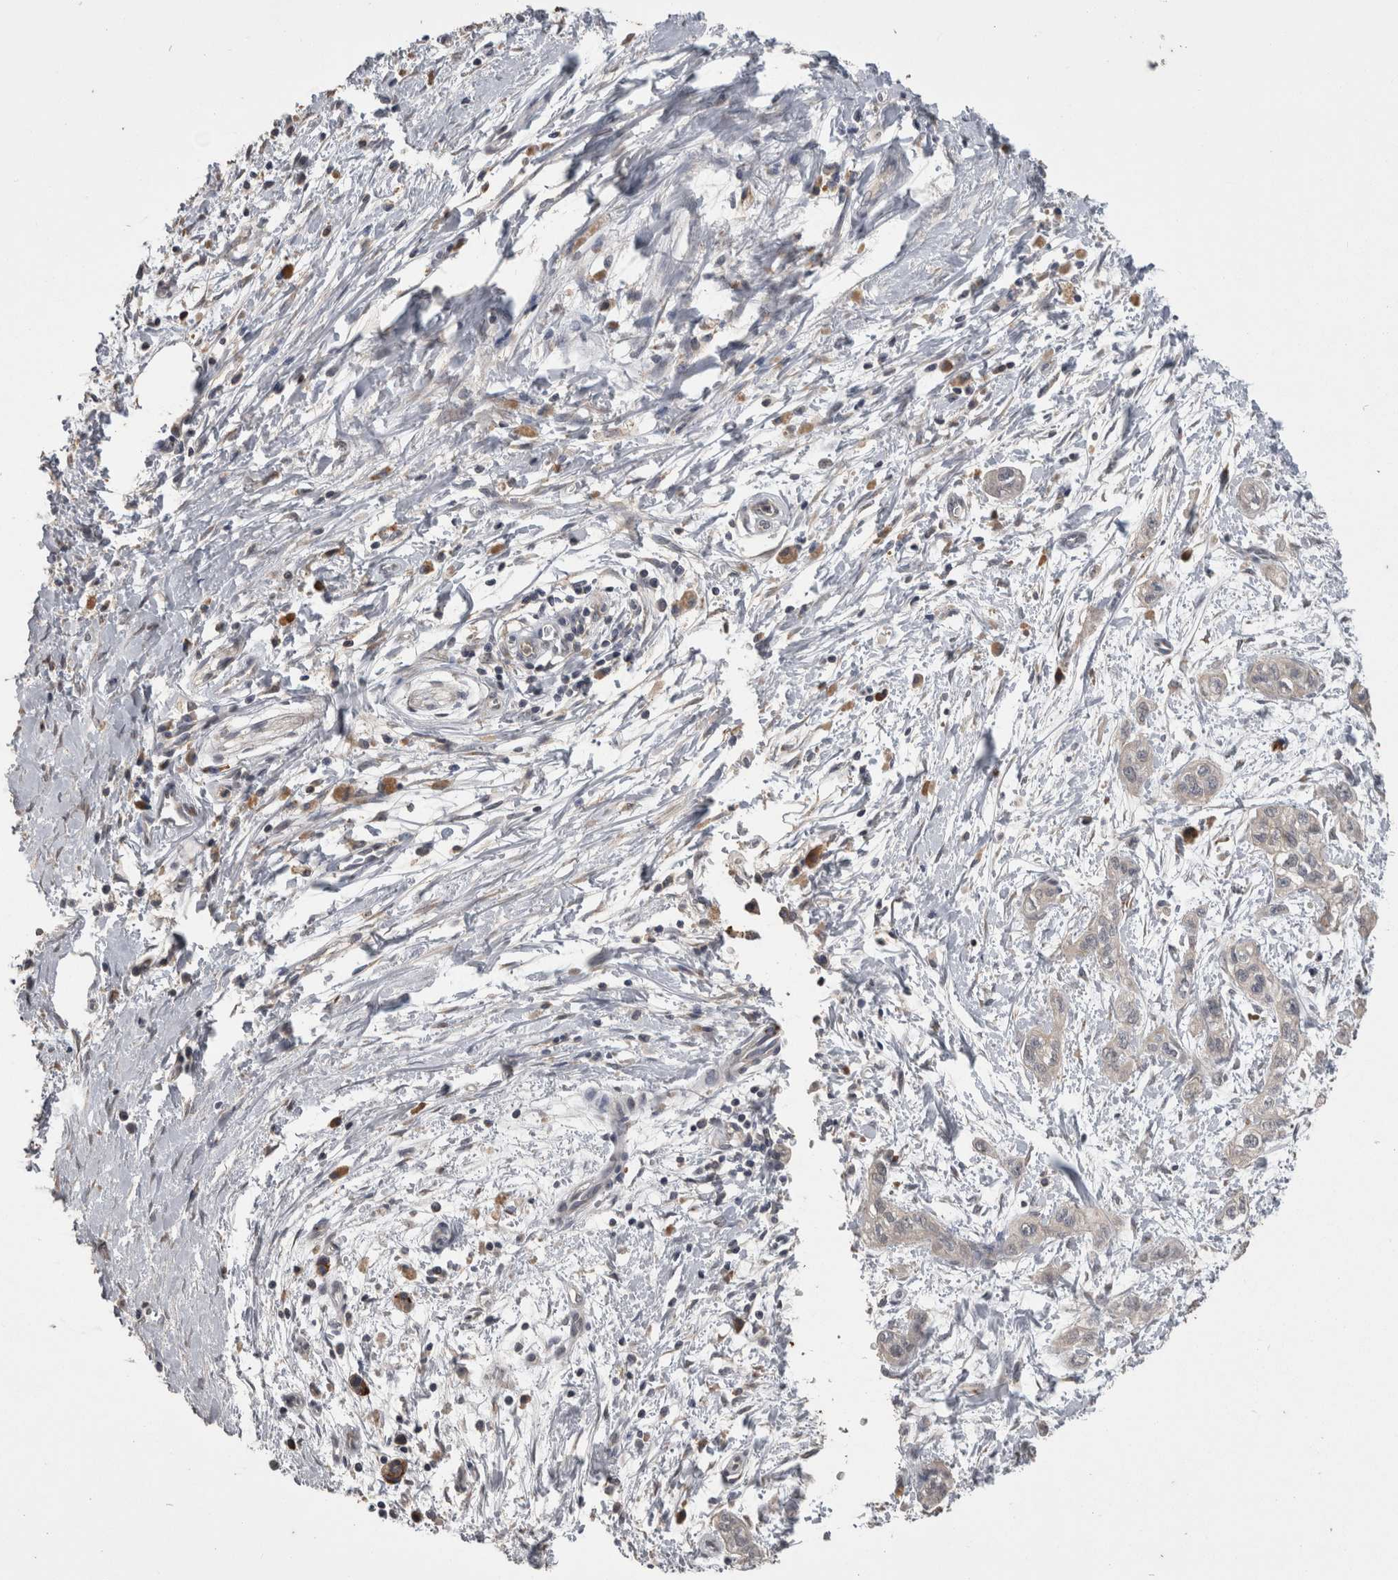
{"staining": {"intensity": "weak", "quantity": "25%-75%", "location": "cytoplasmic/membranous"}, "tissue": "pancreatic cancer", "cell_type": "Tumor cells", "image_type": "cancer", "snomed": [{"axis": "morphology", "description": "Adenocarcinoma, NOS"}, {"axis": "topography", "description": "Pancreas"}], "caption": "Protein staining displays weak cytoplasmic/membranous positivity in approximately 25%-75% of tumor cells in pancreatic cancer.", "gene": "ANXA13", "patient": {"sex": "male", "age": 74}}